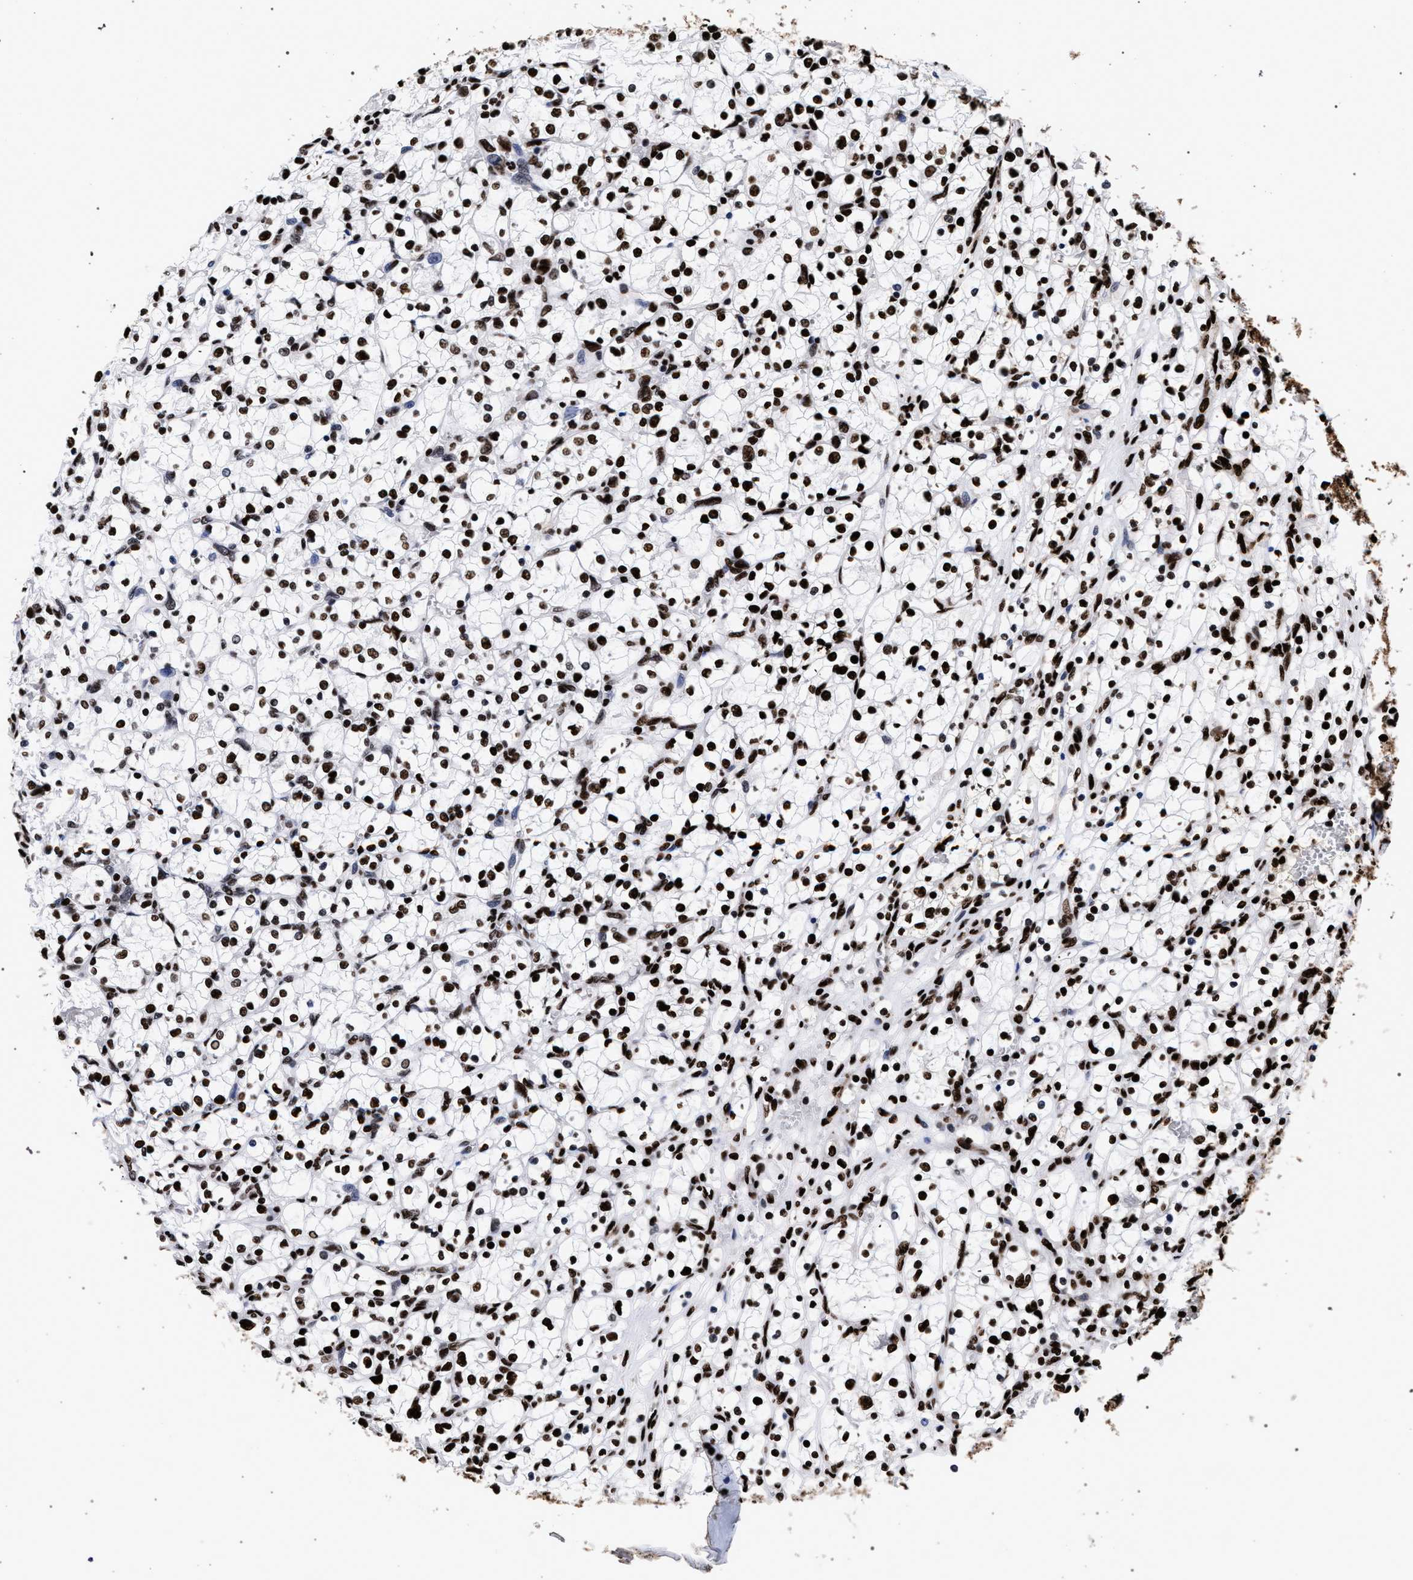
{"staining": {"intensity": "strong", "quantity": ">75%", "location": "nuclear"}, "tissue": "renal cancer", "cell_type": "Tumor cells", "image_type": "cancer", "snomed": [{"axis": "morphology", "description": "Adenocarcinoma, NOS"}, {"axis": "topography", "description": "Kidney"}], "caption": "Protein staining of renal cancer (adenocarcinoma) tissue shows strong nuclear positivity in about >75% of tumor cells.", "gene": "HNRNPA1", "patient": {"sex": "female", "age": 69}}